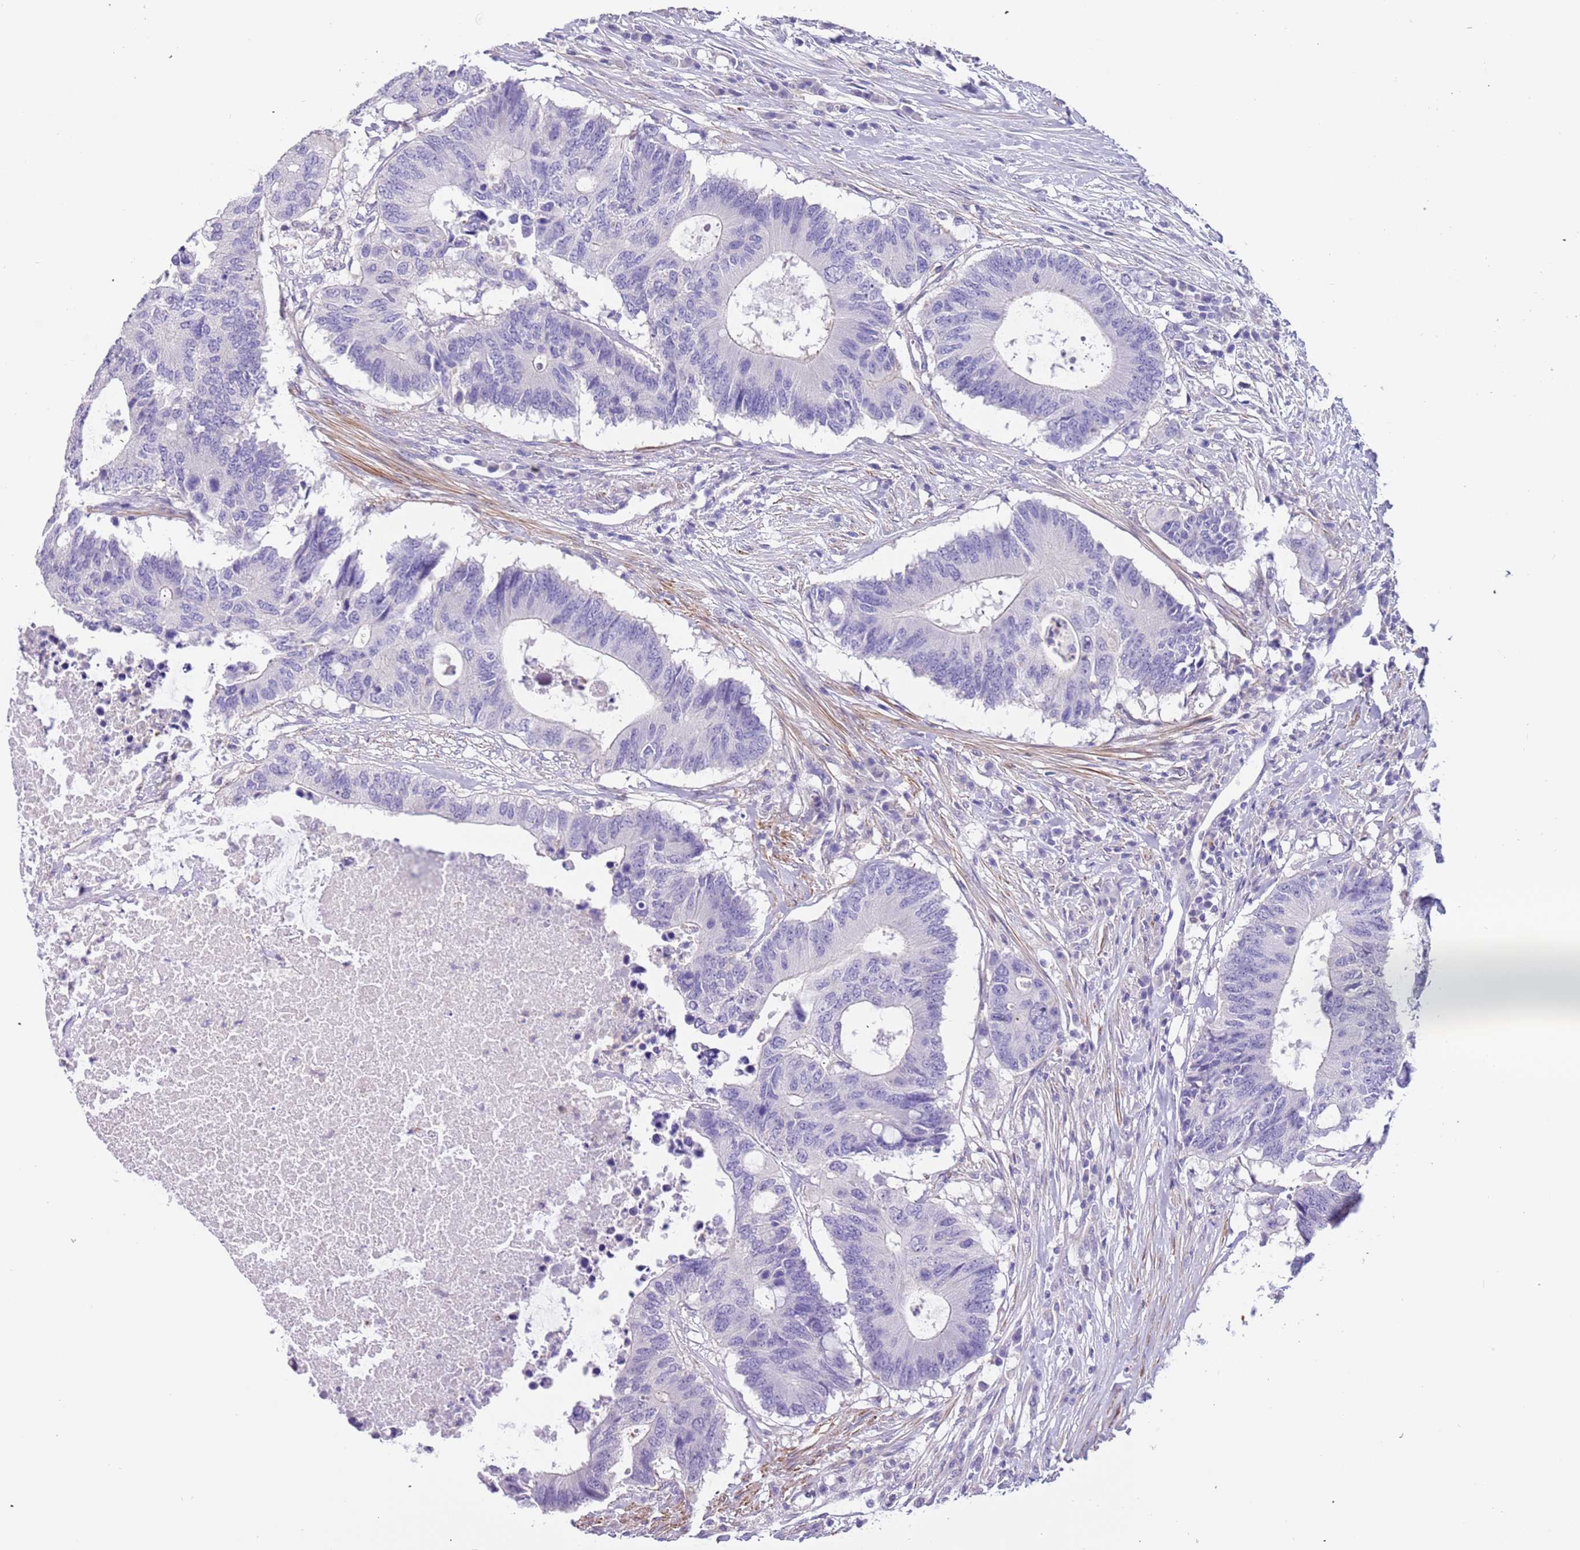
{"staining": {"intensity": "negative", "quantity": "none", "location": "none"}, "tissue": "colorectal cancer", "cell_type": "Tumor cells", "image_type": "cancer", "snomed": [{"axis": "morphology", "description": "Adenocarcinoma, NOS"}, {"axis": "topography", "description": "Colon"}], "caption": "The photomicrograph reveals no significant positivity in tumor cells of colorectal adenocarcinoma.", "gene": "PCGF2", "patient": {"sex": "male", "age": 71}}